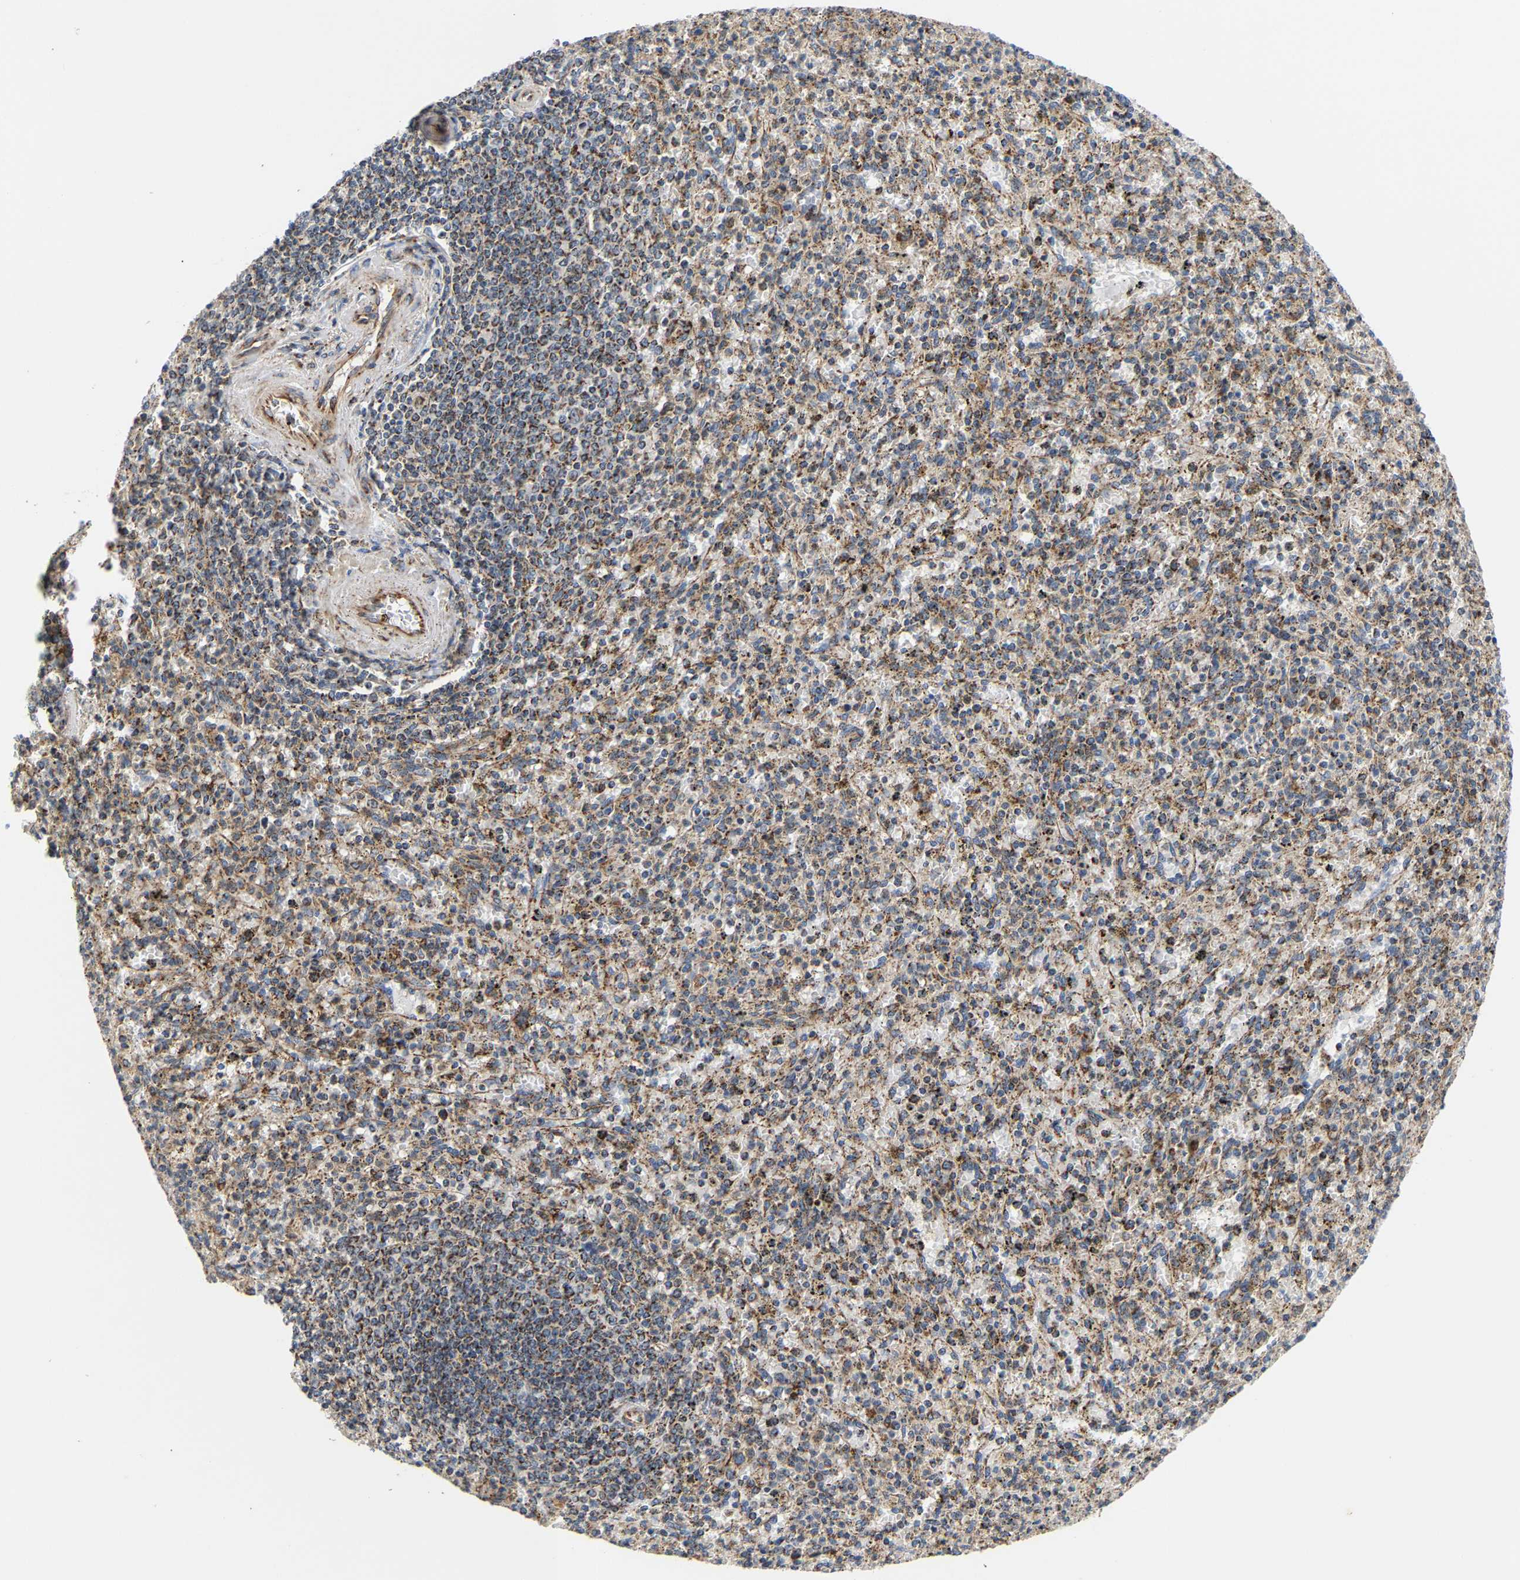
{"staining": {"intensity": "moderate", "quantity": "25%-75%", "location": "cytoplasmic/membranous"}, "tissue": "spleen", "cell_type": "Cells in red pulp", "image_type": "normal", "snomed": [{"axis": "morphology", "description": "Normal tissue, NOS"}, {"axis": "topography", "description": "Spleen"}], "caption": "Immunohistochemical staining of unremarkable spleen shows 25%-75% levels of moderate cytoplasmic/membranous protein positivity in approximately 25%-75% of cells in red pulp.", "gene": "TMEM168", "patient": {"sex": "male", "age": 72}}